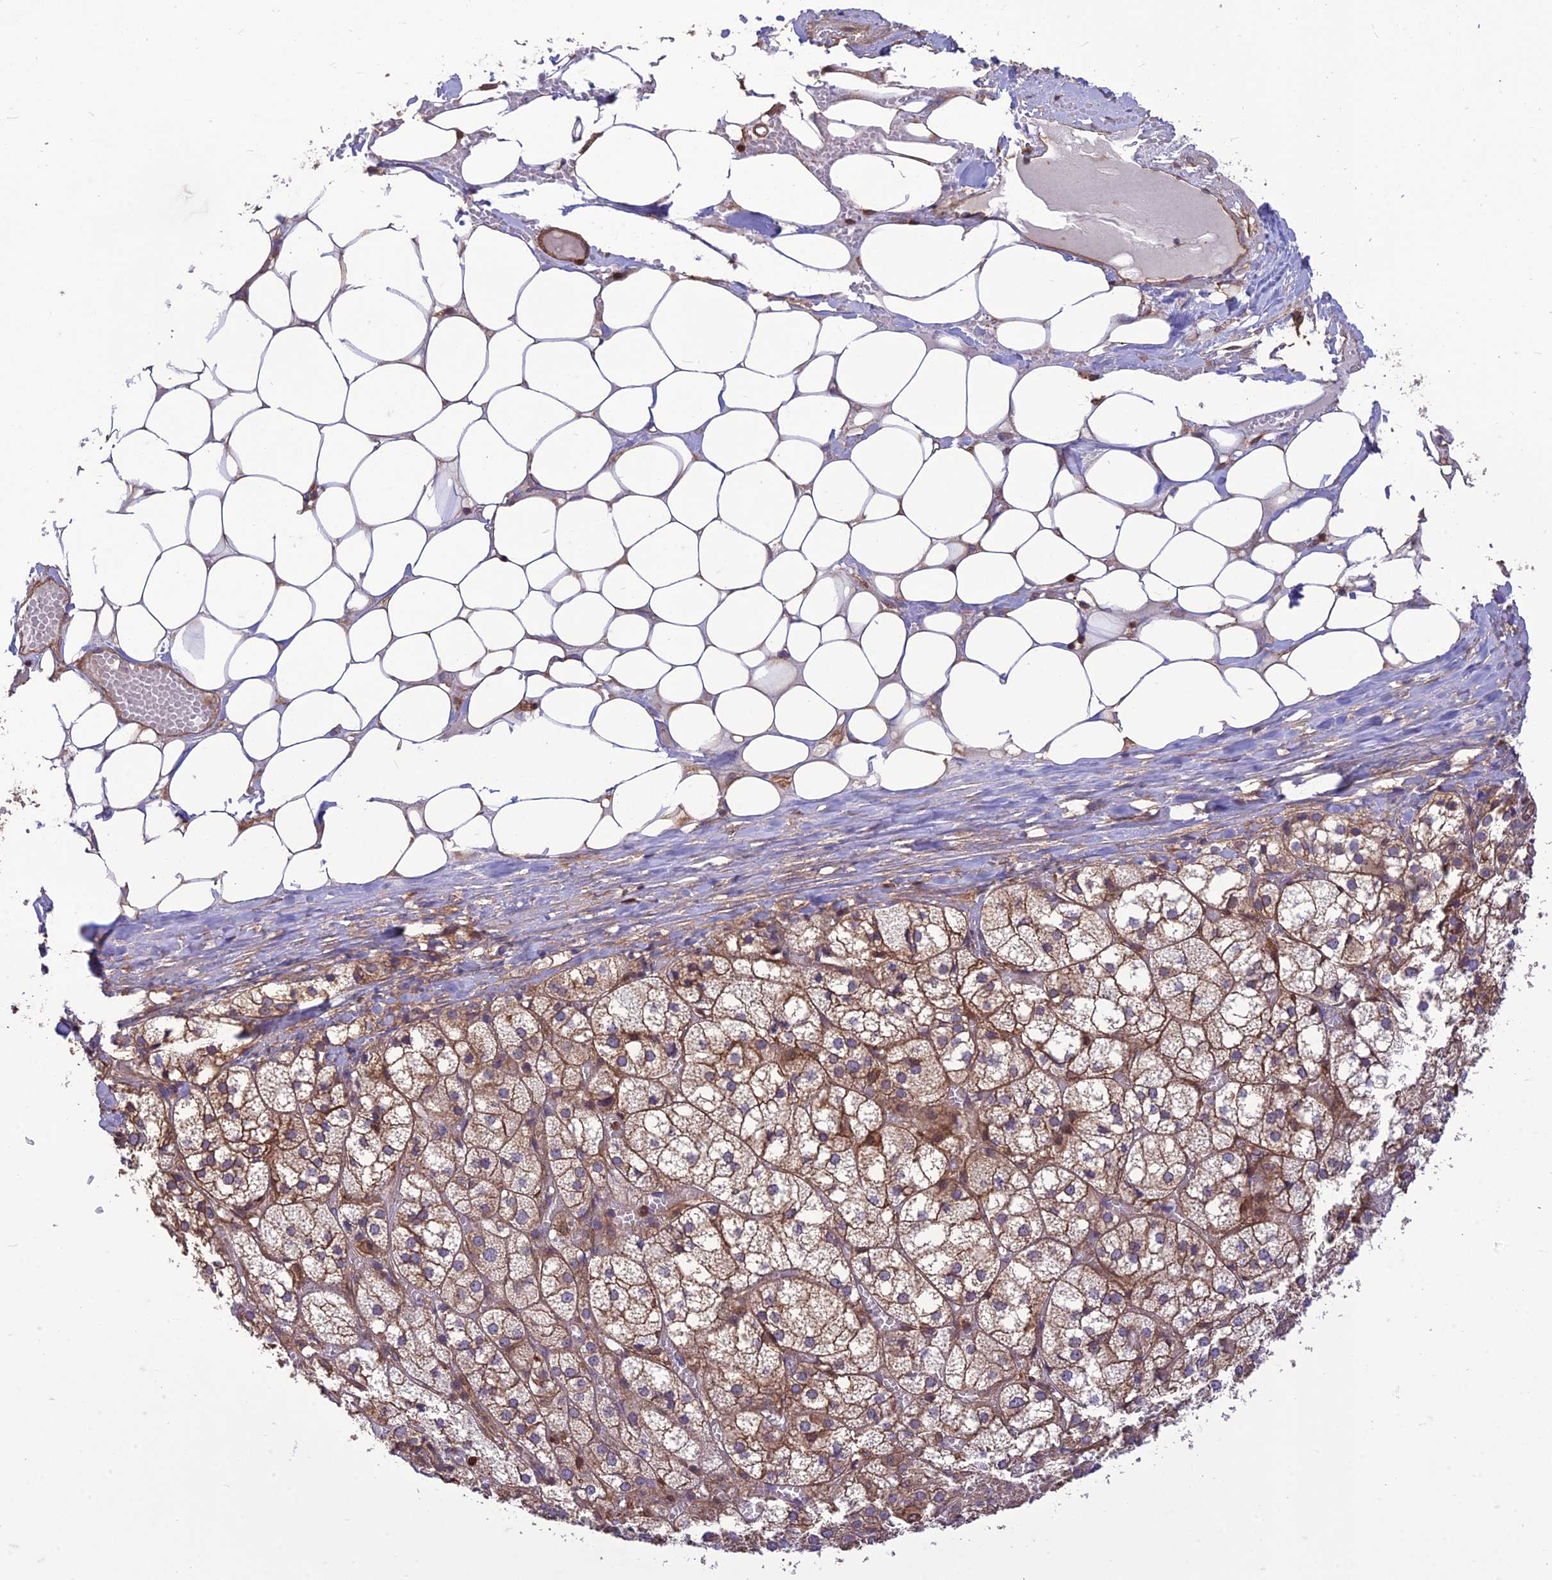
{"staining": {"intensity": "weak", "quantity": ">75%", "location": "cytoplasmic/membranous"}, "tissue": "adrenal gland", "cell_type": "Glandular cells", "image_type": "normal", "snomed": [{"axis": "morphology", "description": "Normal tissue, NOS"}, {"axis": "topography", "description": "Adrenal gland"}], "caption": "Protein staining exhibits weak cytoplasmic/membranous positivity in about >75% of glandular cells in benign adrenal gland. The staining is performed using DAB (3,3'-diaminobenzidine) brown chromogen to label protein expression. The nuclei are counter-stained blue using hematoxylin.", "gene": "HPSE2", "patient": {"sex": "female", "age": 61}}